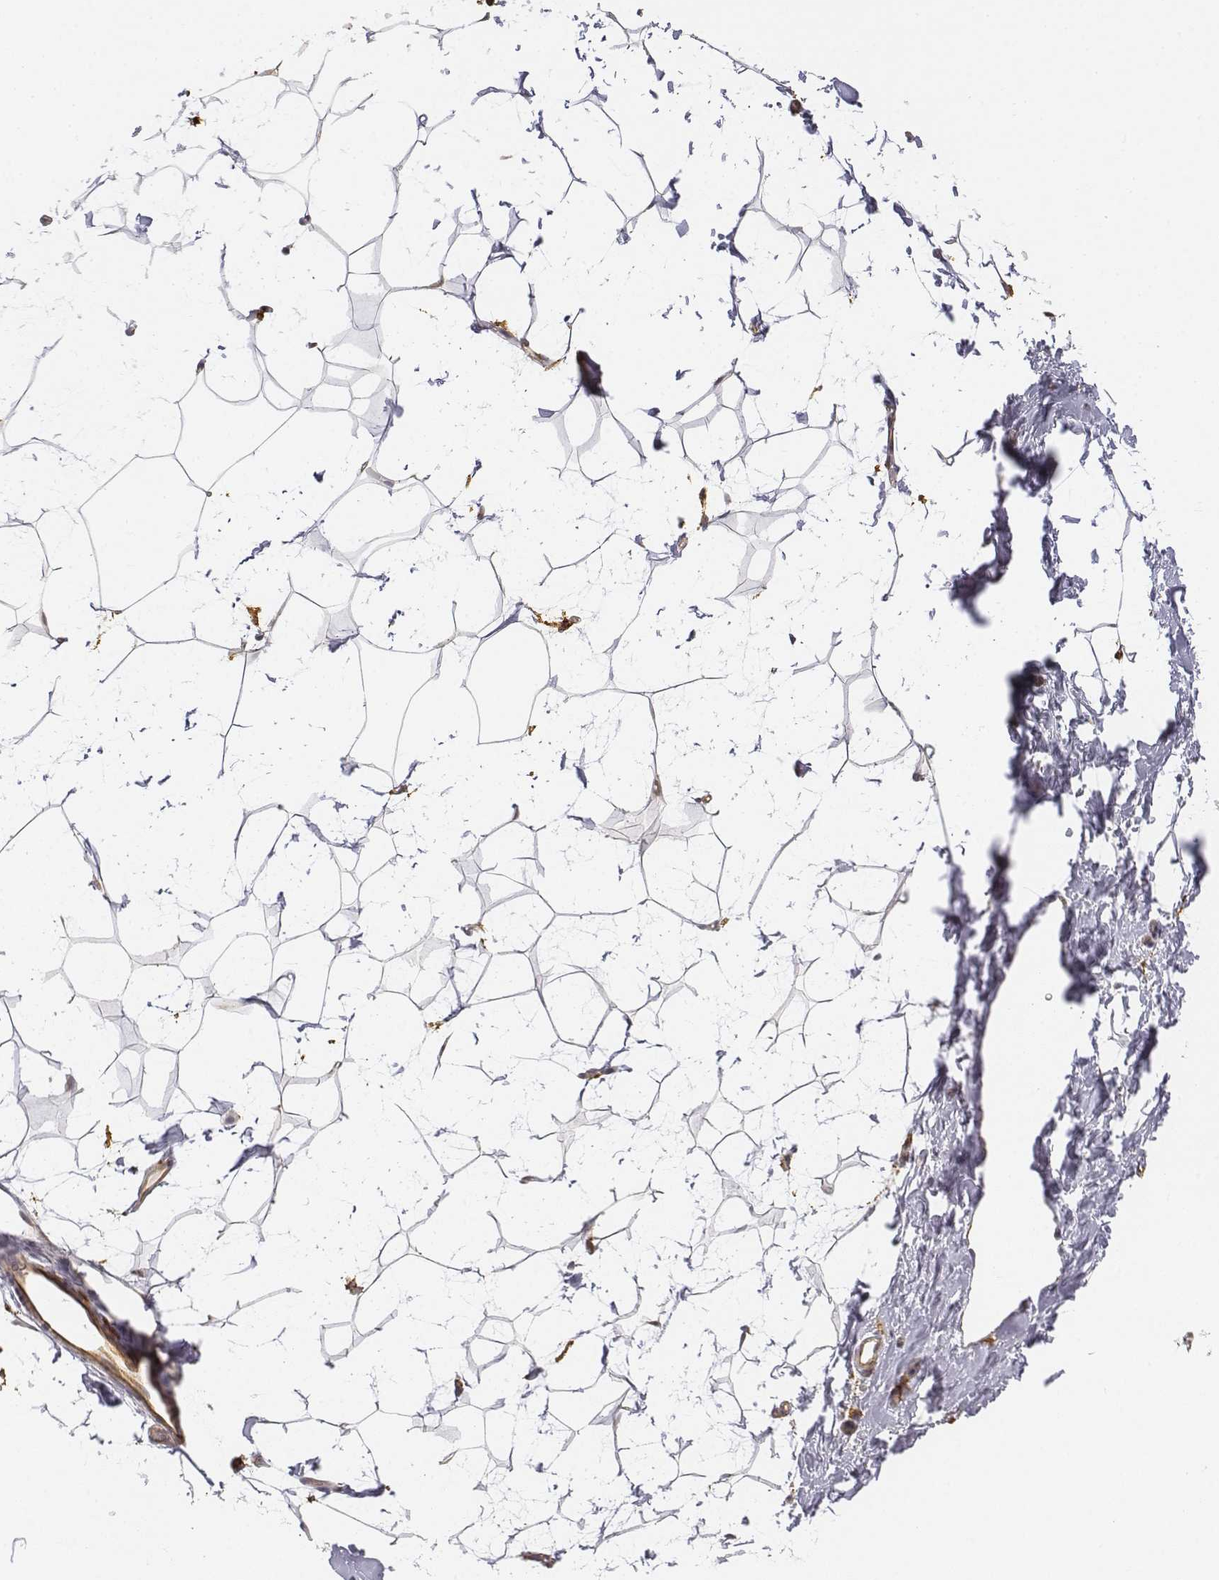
{"staining": {"intensity": "negative", "quantity": "none", "location": "none"}, "tissue": "breast", "cell_type": "Adipocytes", "image_type": "normal", "snomed": [{"axis": "morphology", "description": "Normal tissue, NOS"}, {"axis": "topography", "description": "Breast"}], "caption": "High power microscopy image of an IHC image of normal breast, revealing no significant positivity in adipocytes. Brightfield microscopy of immunohistochemistry stained with DAB (brown) and hematoxylin (blue), captured at high magnification.", "gene": "CD14", "patient": {"sex": "female", "age": 32}}